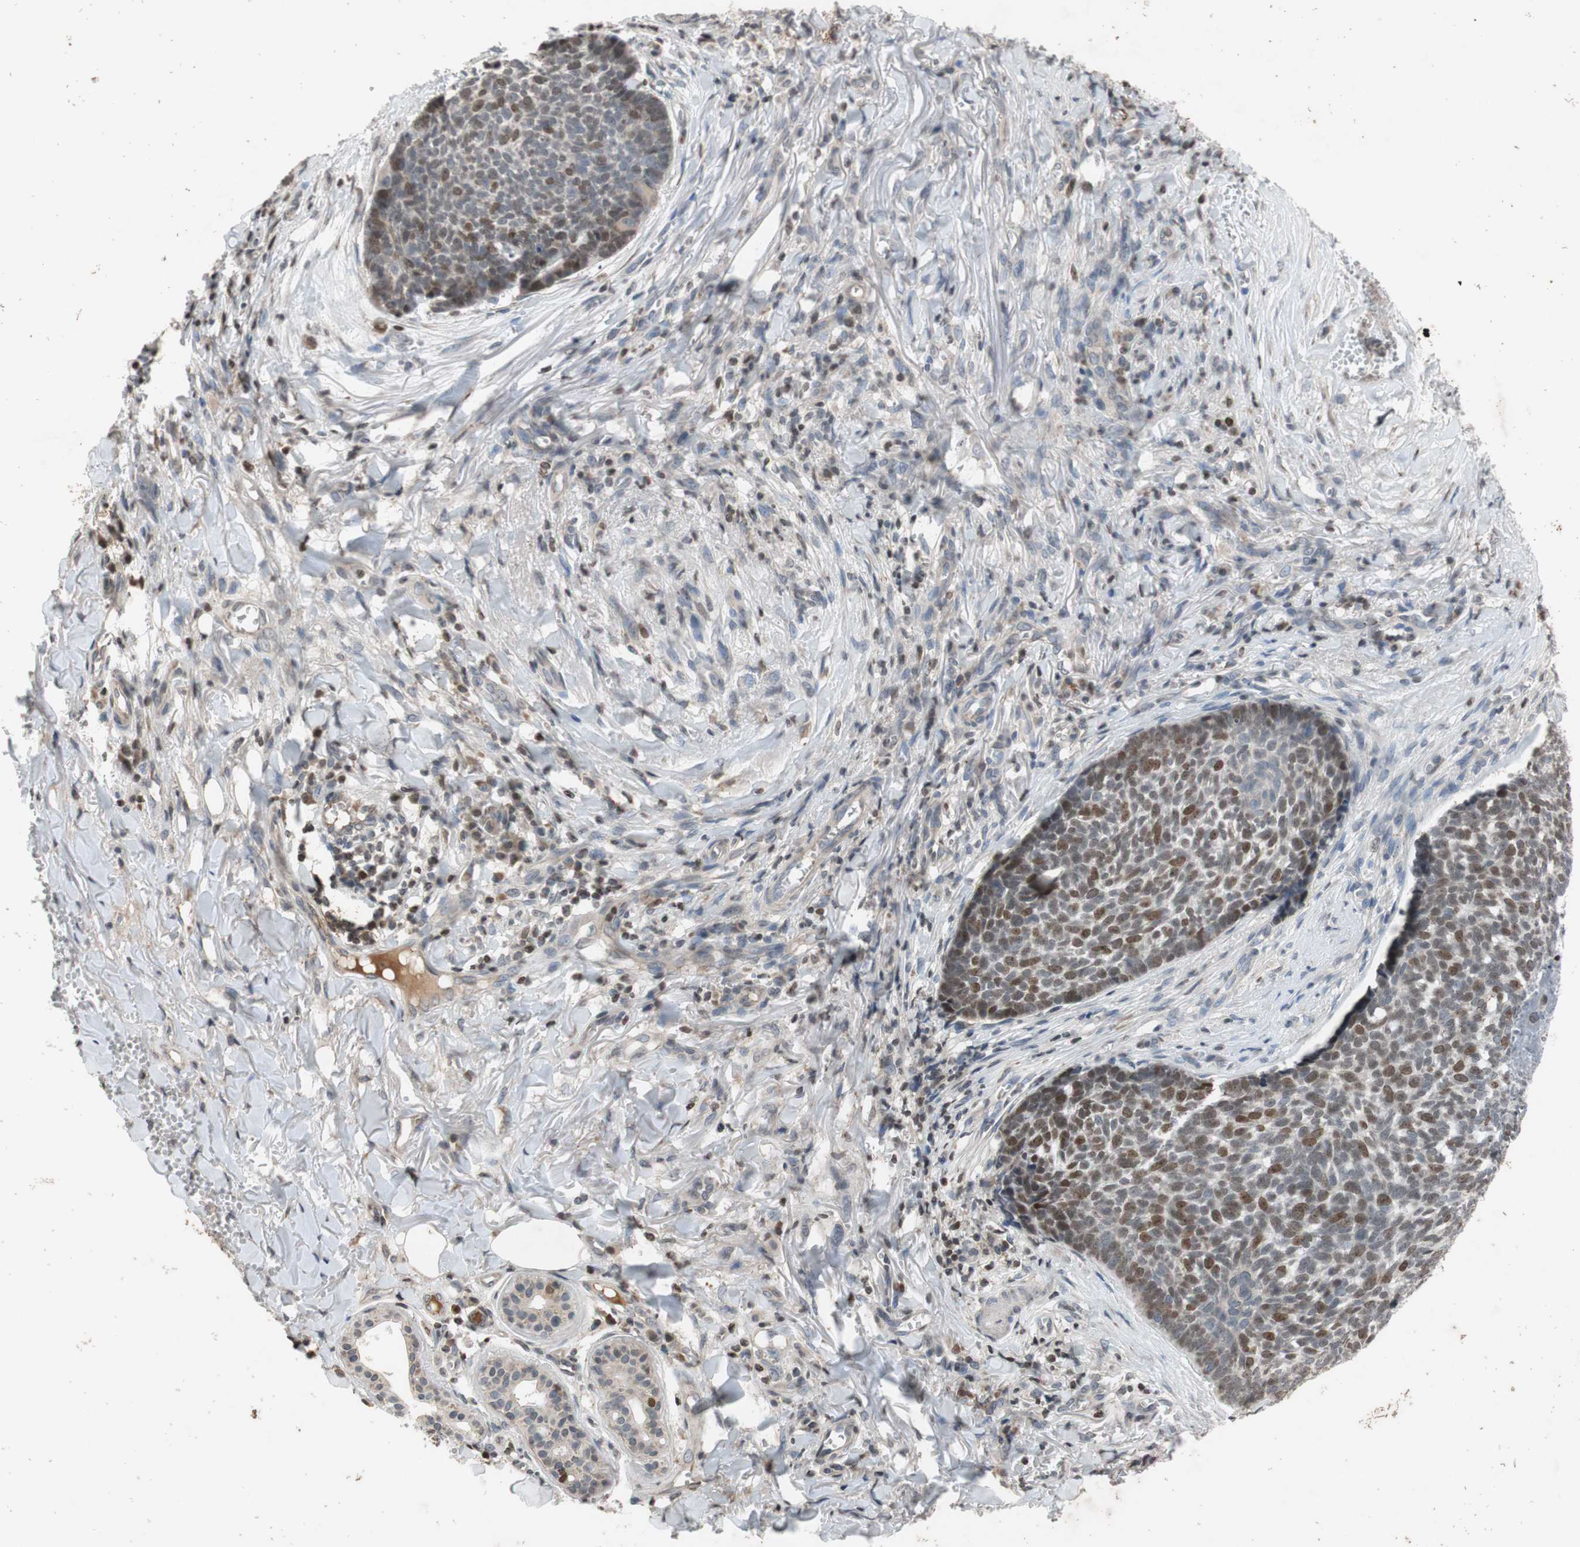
{"staining": {"intensity": "moderate", "quantity": "25%-75%", "location": "nuclear"}, "tissue": "skin cancer", "cell_type": "Tumor cells", "image_type": "cancer", "snomed": [{"axis": "morphology", "description": "Basal cell carcinoma"}, {"axis": "topography", "description": "Skin"}], "caption": "Skin cancer stained with a brown dye shows moderate nuclear positive staining in approximately 25%-75% of tumor cells.", "gene": "MCM6", "patient": {"sex": "male", "age": 84}}